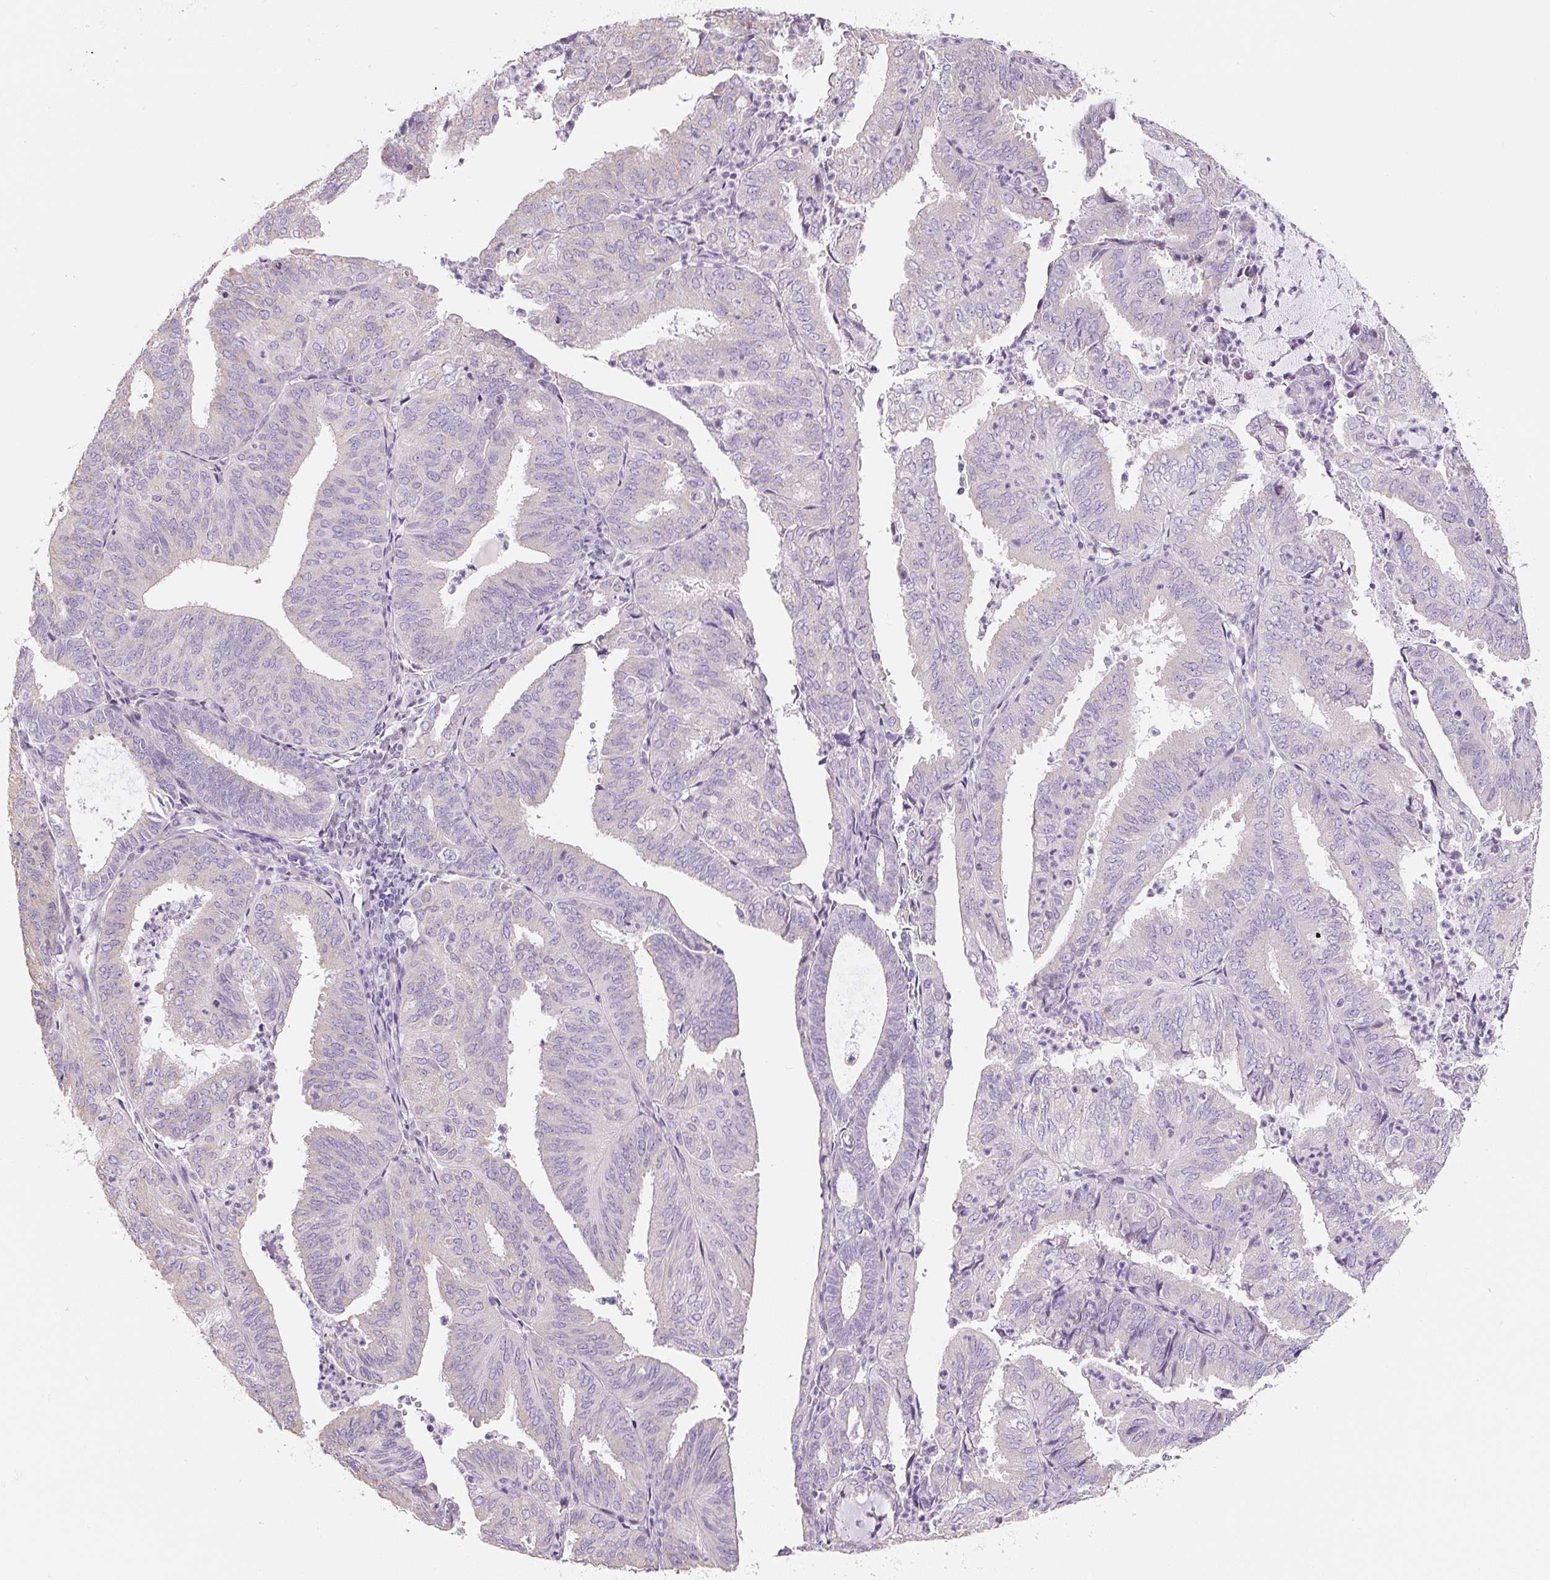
{"staining": {"intensity": "negative", "quantity": "none", "location": "none"}, "tissue": "endometrial cancer", "cell_type": "Tumor cells", "image_type": "cancer", "snomed": [{"axis": "morphology", "description": "Adenocarcinoma, NOS"}, {"axis": "topography", "description": "Uterus"}], "caption": "Endometrial adenocarcinoma stained for a protein using immunohistochemistry (IHC) demonstrates no expression tumor cells.", "gene": "PWWP3B", "patient": {"sex": "female", "age": 60}}